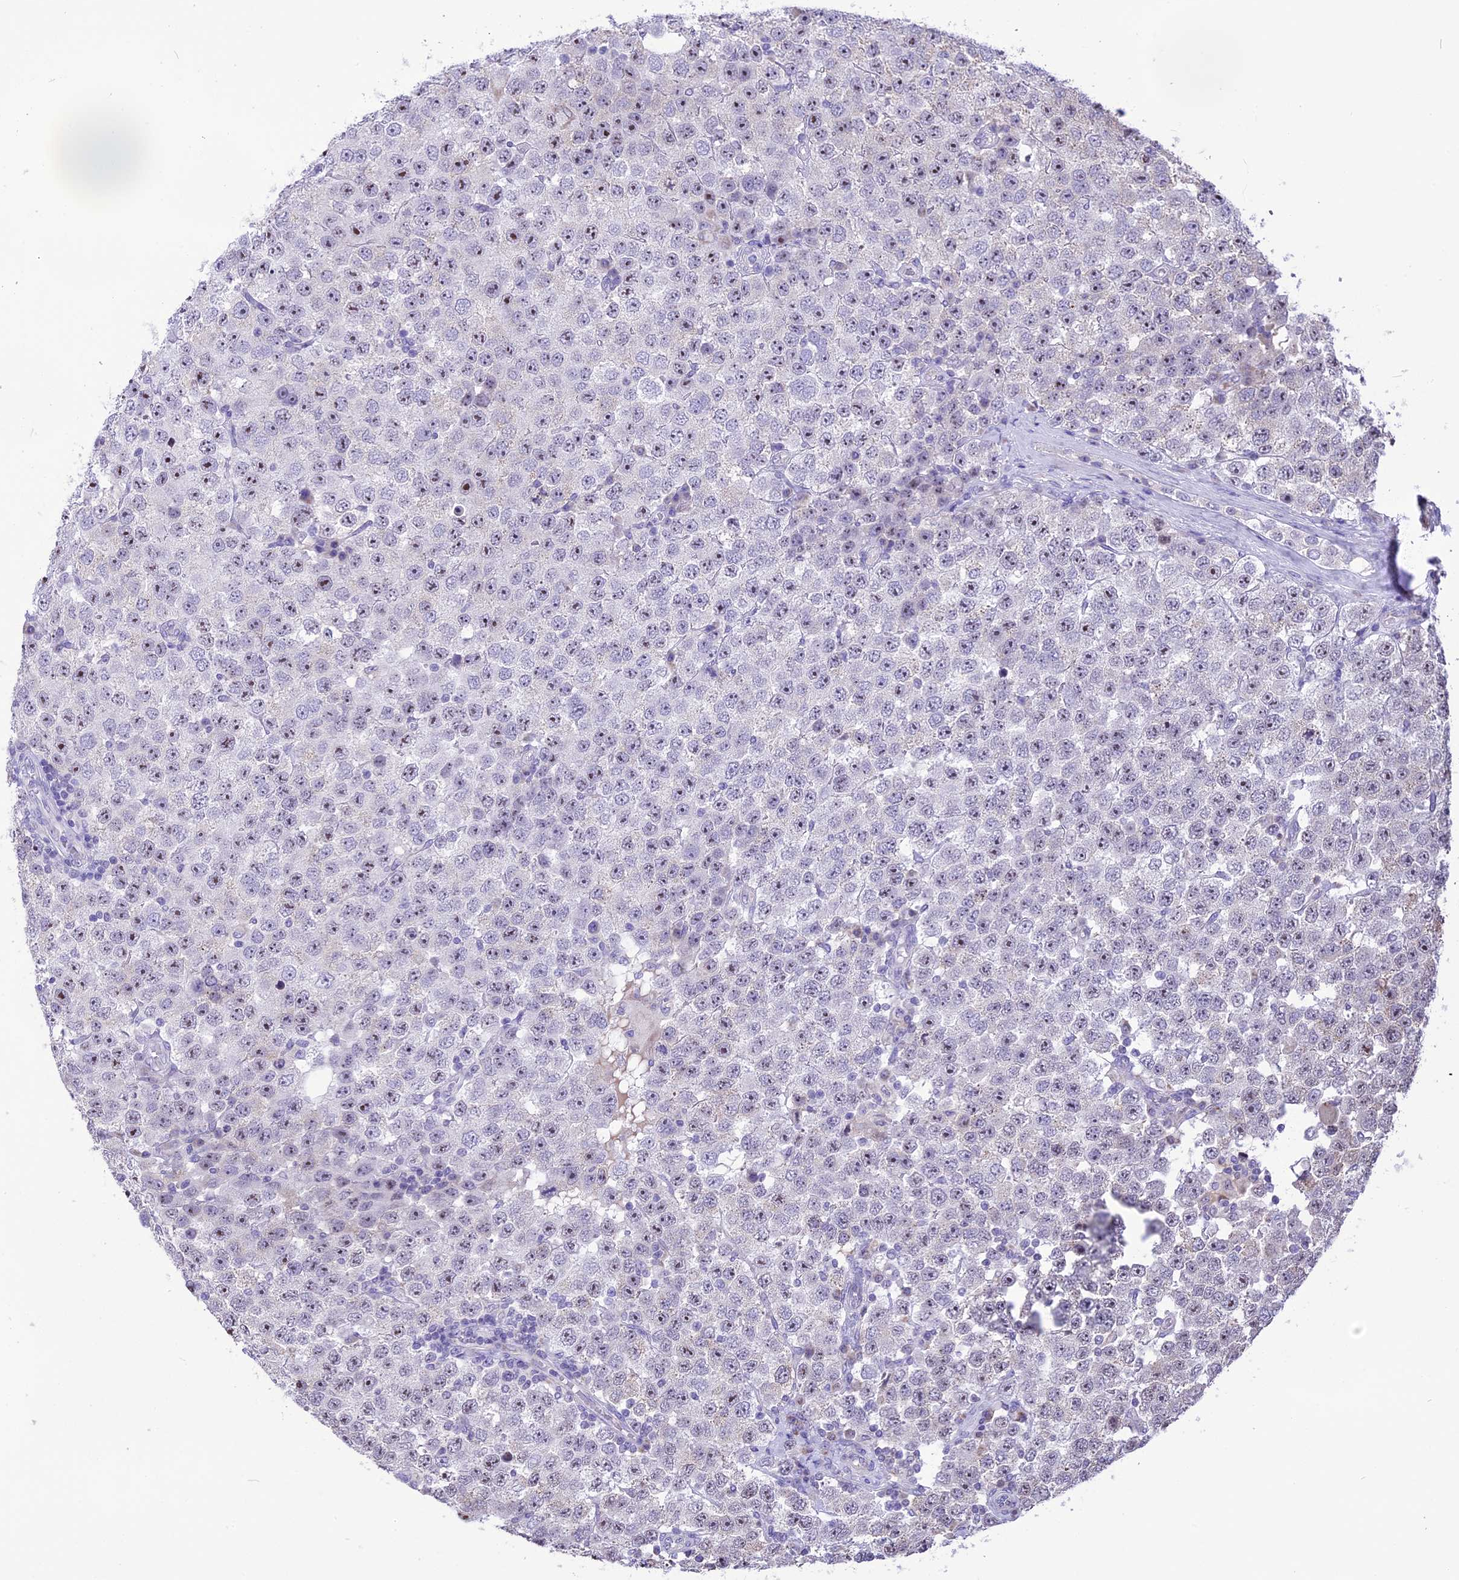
{"staining": {"intensity": "weak", "quantity": "25%-75%", "location": "nuclear"}, "tissue": "testis cancer", "cell_type": "Tumor cells", "image_type": "cancer", "snomed": [{"axis": "morphology", "description": "Seminoma, NOS"}, {"axis": "topography", "description": "Testis"}], "caption": "This micrograph displays testis seminoma stained with immunohistochemistry to label a protein in brown. The nuclear of tumor cells show weak positivity for the protein. Nuclei are counter-stained blue.", "gene": "CMSS1", "patient": {"sex": "male", "age": 28}}